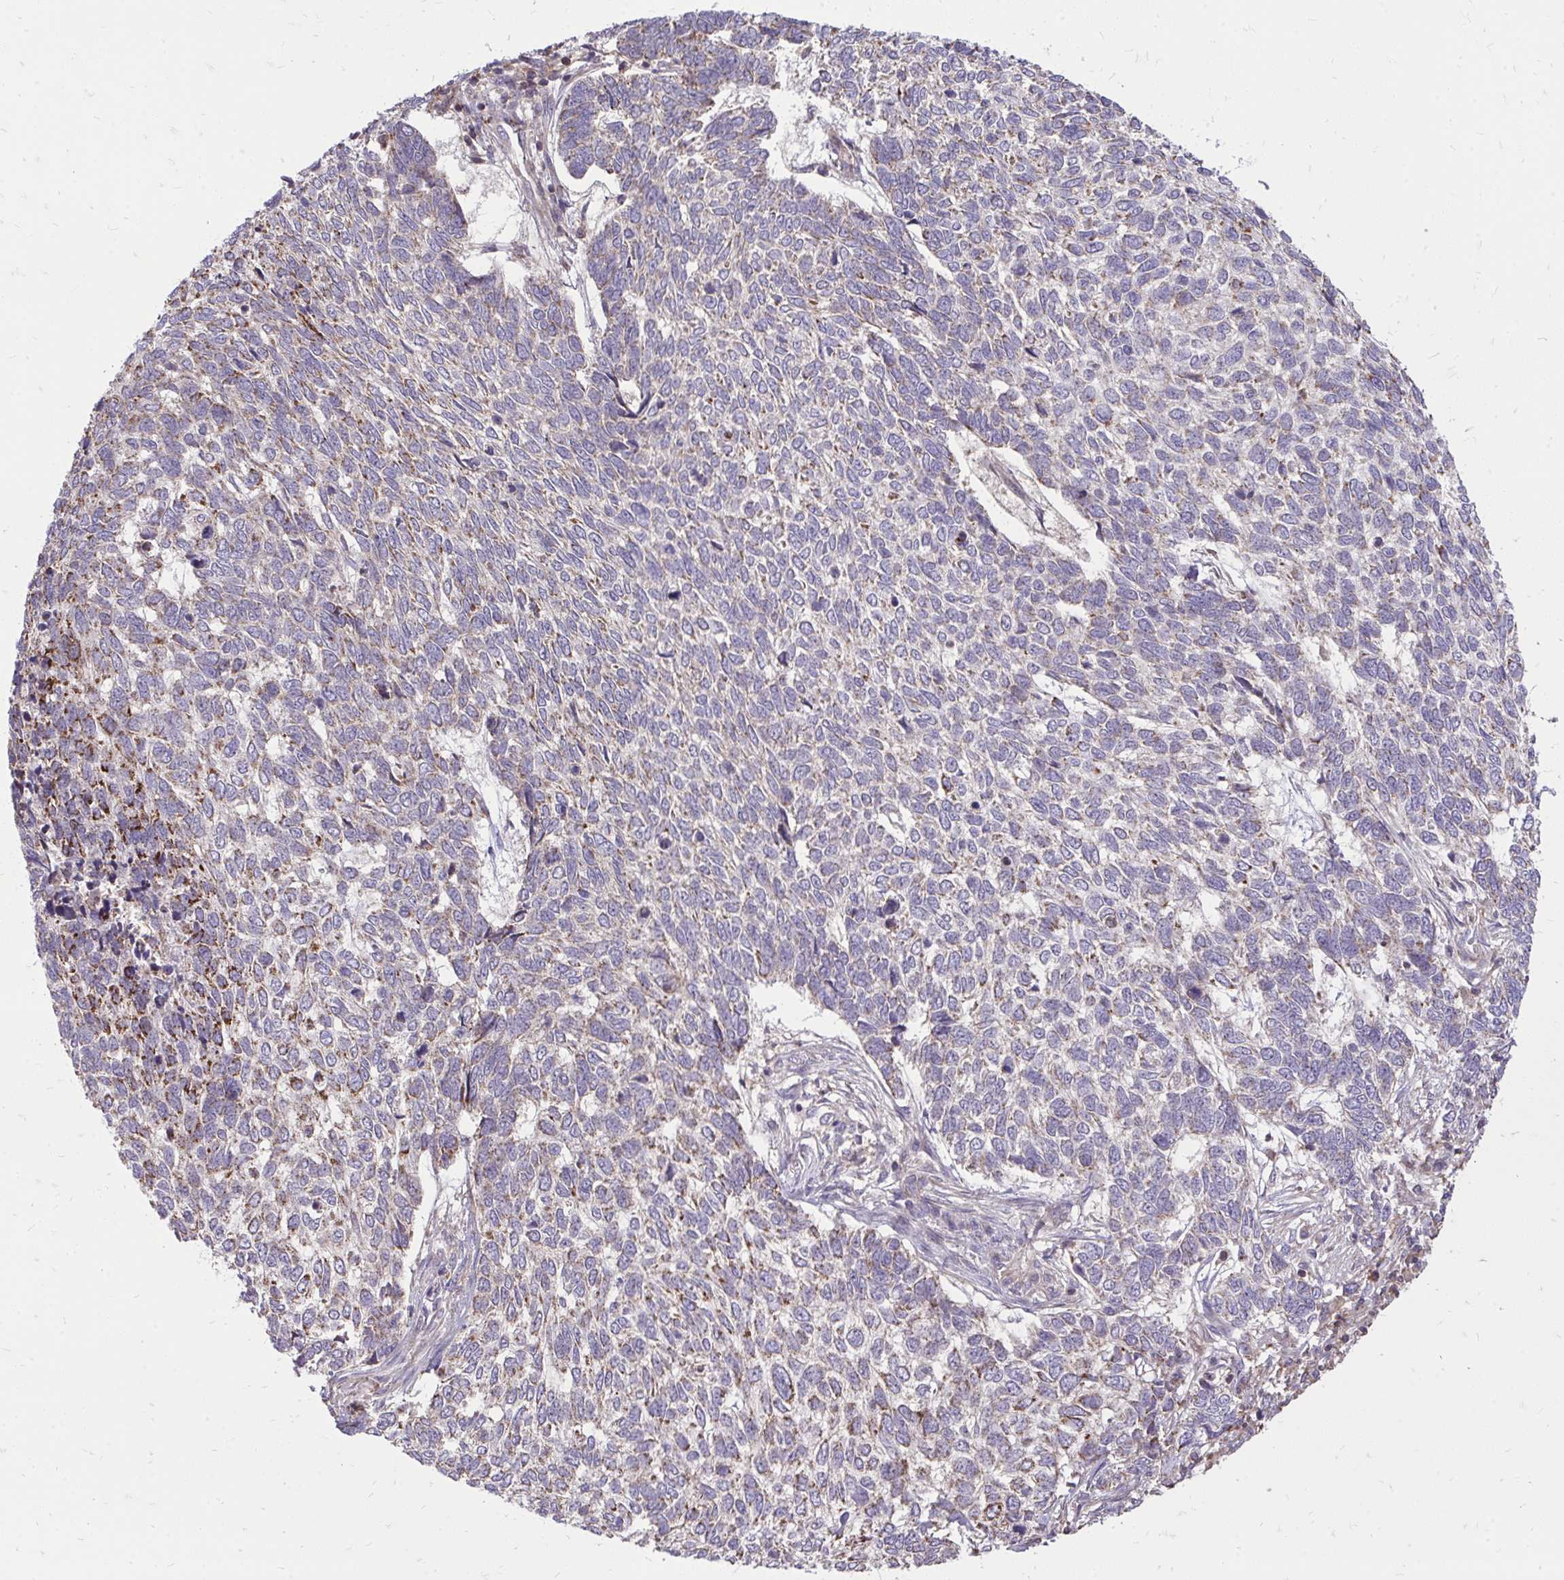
{"staining": {"intensity": "moderate", "quantity": "<25%", "location": "cytoplasmic/membranous"}, "tissue": "skin cancer", "cell_type": "Tumor cells", "image_type": "cancer", "snomed": [{"axis": "morphology", "description": "Basal cell carcinoma"}, {"axis": "topography", "description": "Skin"}], "caption": "Protein expression by immunohistochemistry (IHC) reveals moderate cytoplasmic/membranous staining in approximately <25% of tumor cells in skin cancer (basal cell carcinoma).", "gene": "SLC7A5", "patient": {"sex": "female", "age": 65}}